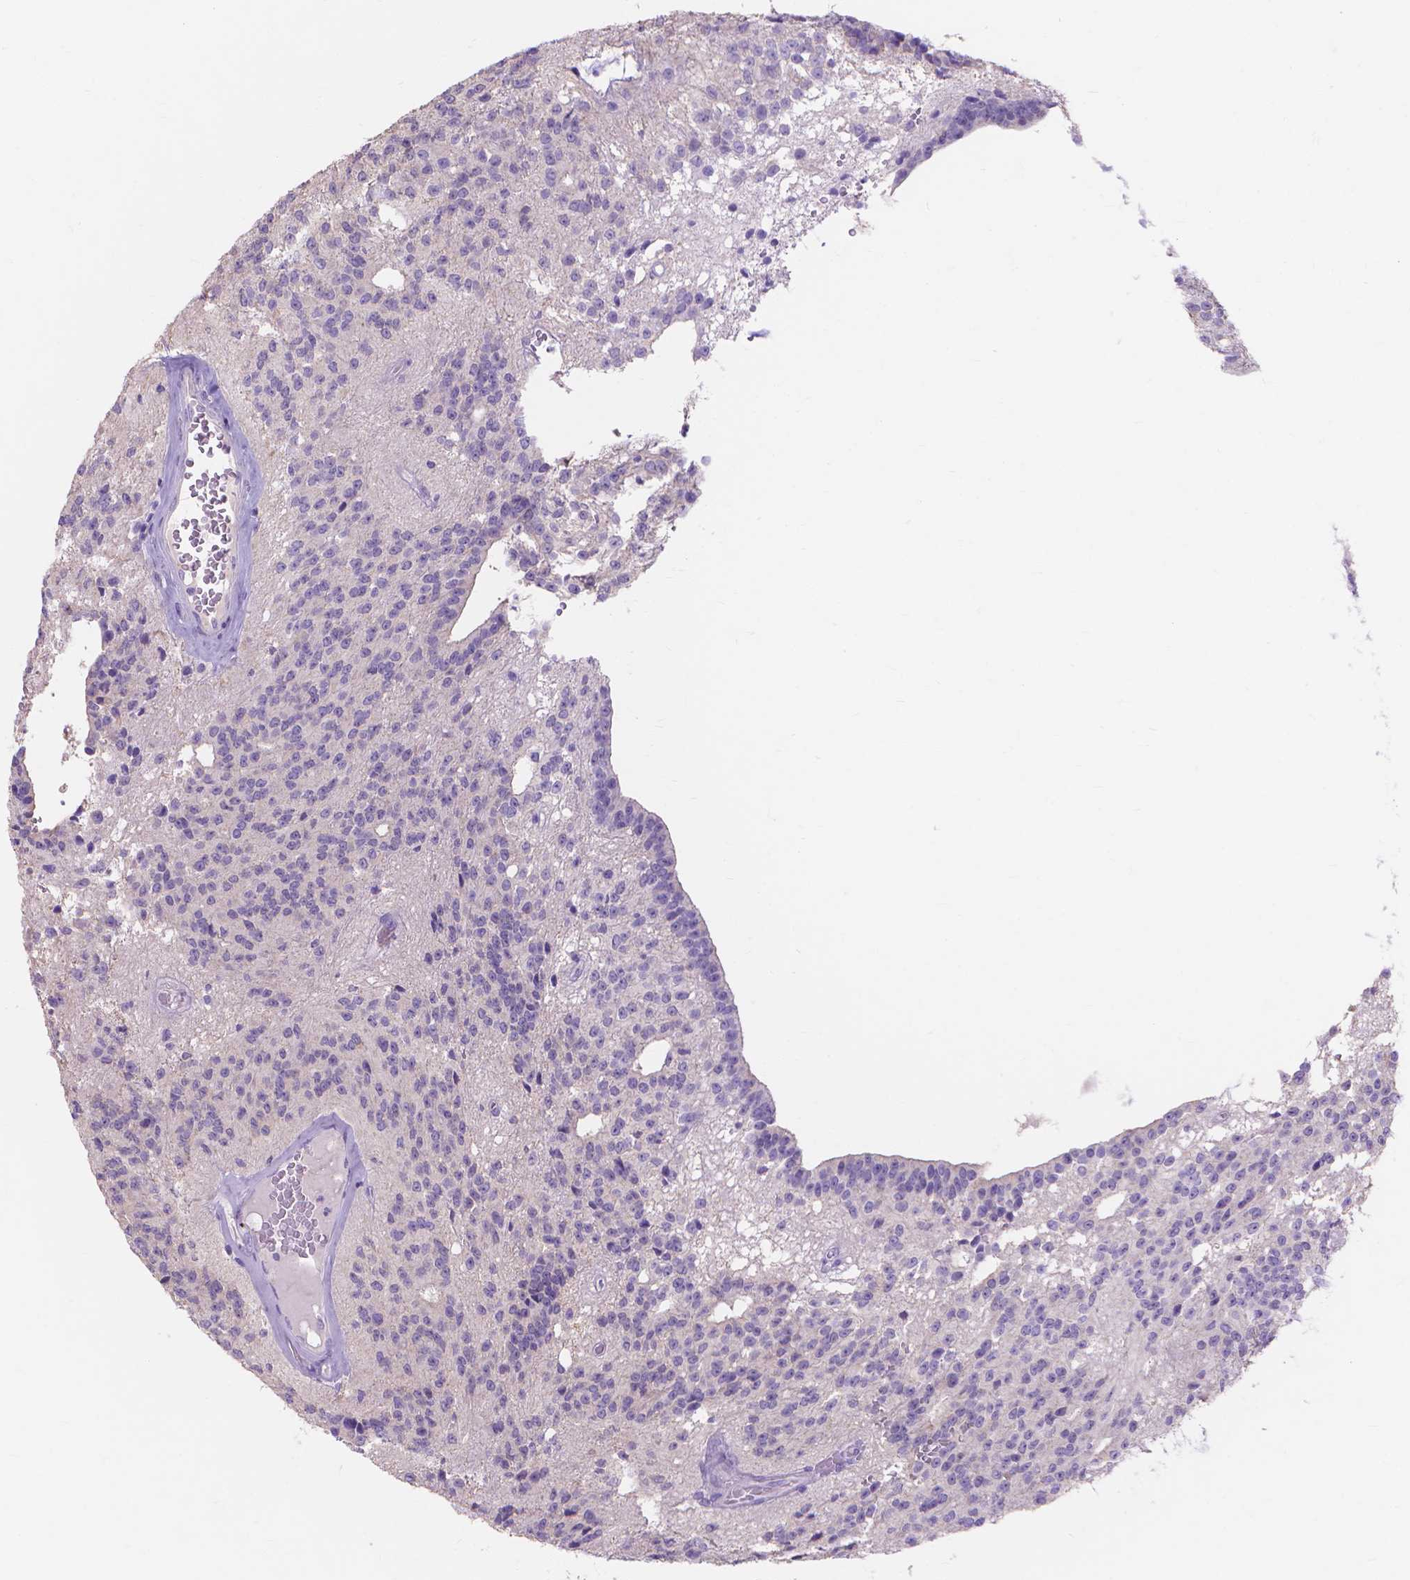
{"staining": {"intensity": "negative", "quantity": "none", "location": "none"}, "tissue": "glioma", "cell_type": "Tumor cells", "image_type": "cancer", "snomed": [{"axis": "morphology", "description": "Glioma, malignant, Low grade"}, {"axis": "topography", "description": "Brain"}], "caption": "Immunohistochemistry (IHC) image of human malignant glioma (low-grade) stained for a protein (brown), which demonstrates no positivity in tumor cells.", "gene": "MBLAC1", "patient": {"sex": "male", "age": 31}}